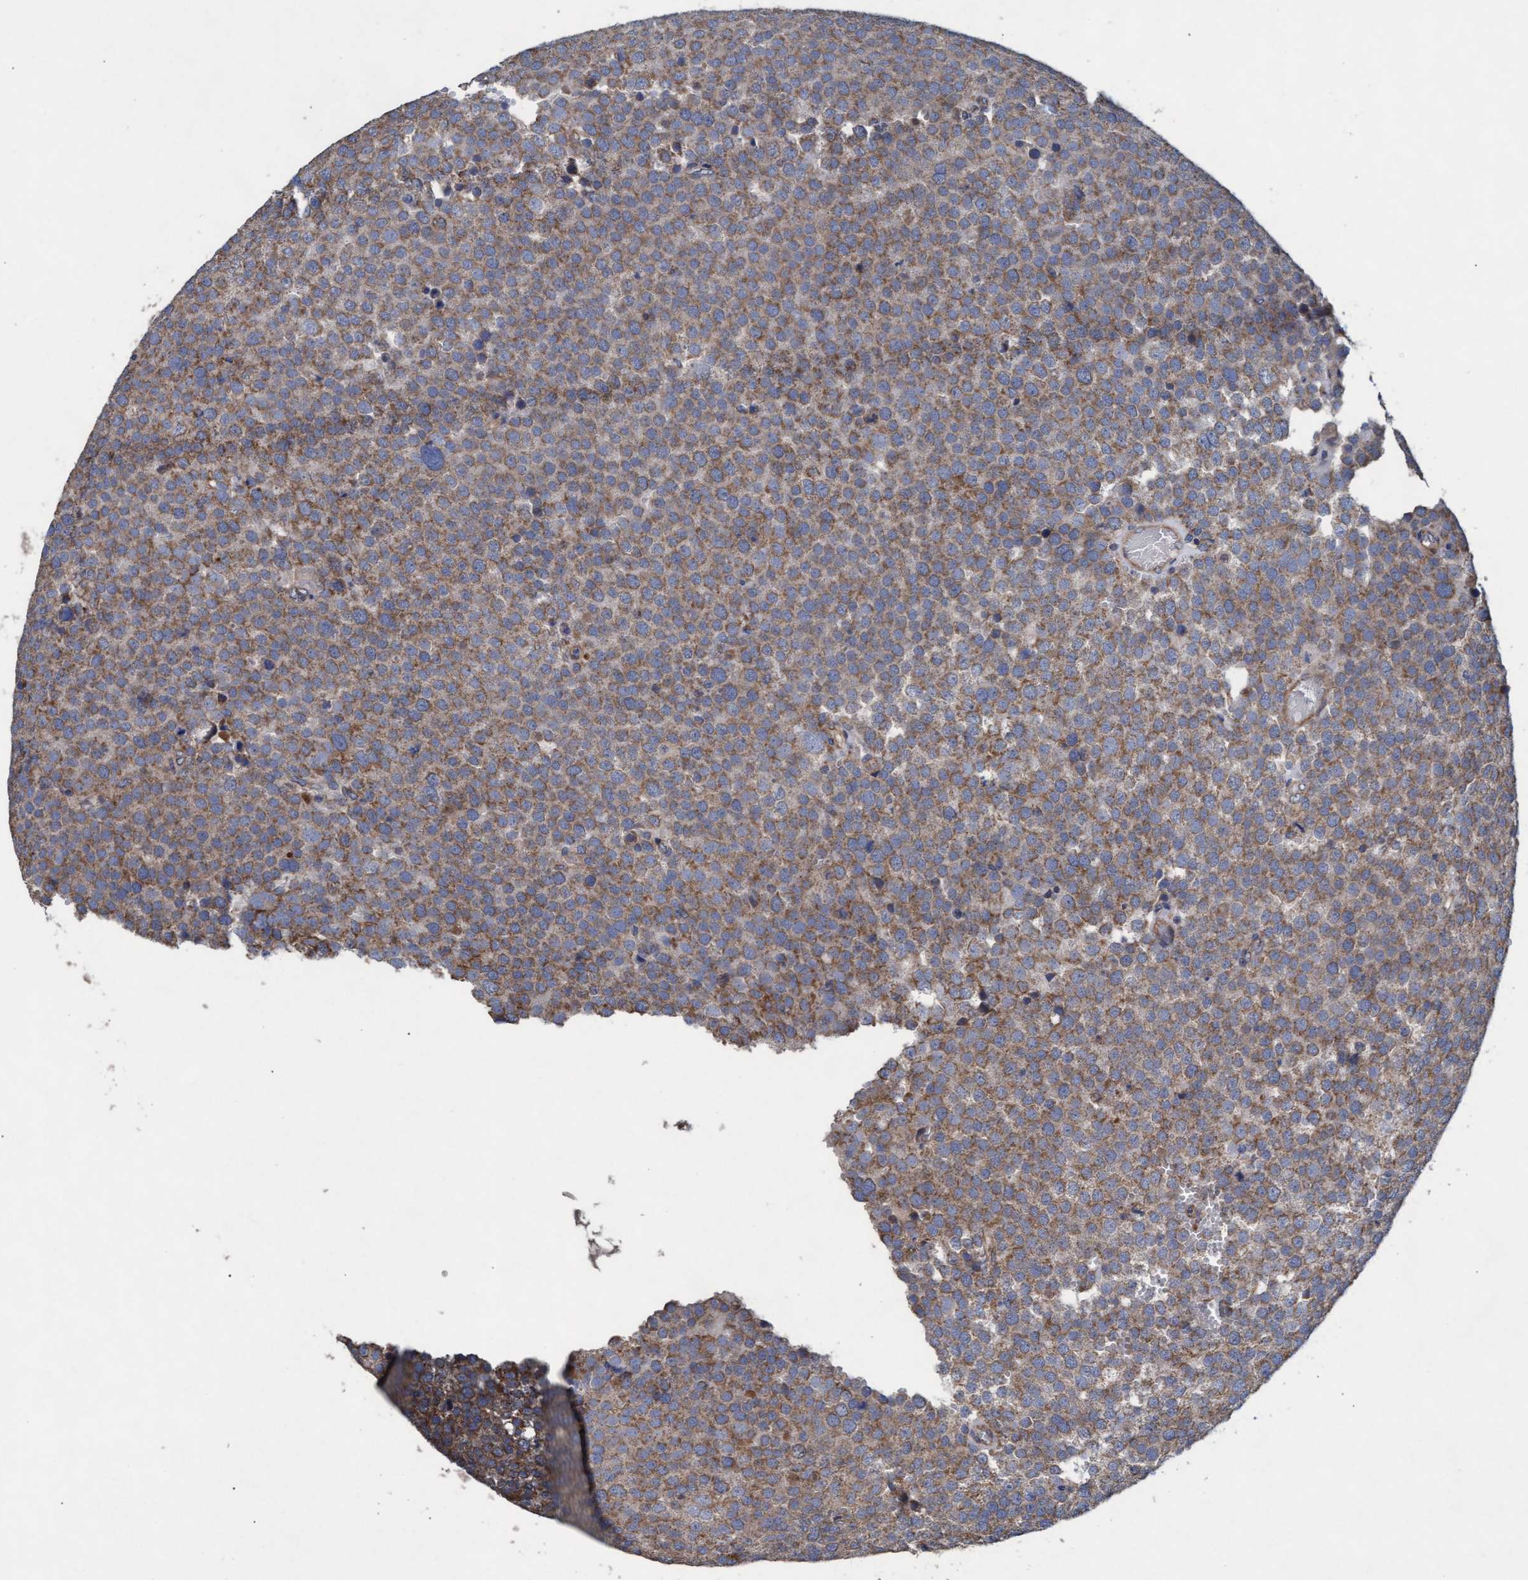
{"staining": {"intensity": "moderate", "quantity": ">75%", "location": "cytoplasmic/membranous"}, "tissue": "testis cancer", "cell_type": "Tumor cells", "image_type": "cancer", "snomed": [{"axis": "morphology", "description": "Normal tissue, NOS"}, {"axis": "morphology", "description": "Seminoma, NOS"}, {"axis": "topography", "description": "Testis"}], "caption": "Moderate cytoplasmic/membranous expression for a protein is present in approximately >75% of tumor cells of seminoma (testis) using immunohistochemistry (IHC).", "gene": "MRPL38", "patient": {"sex": "male", "age": 71}}